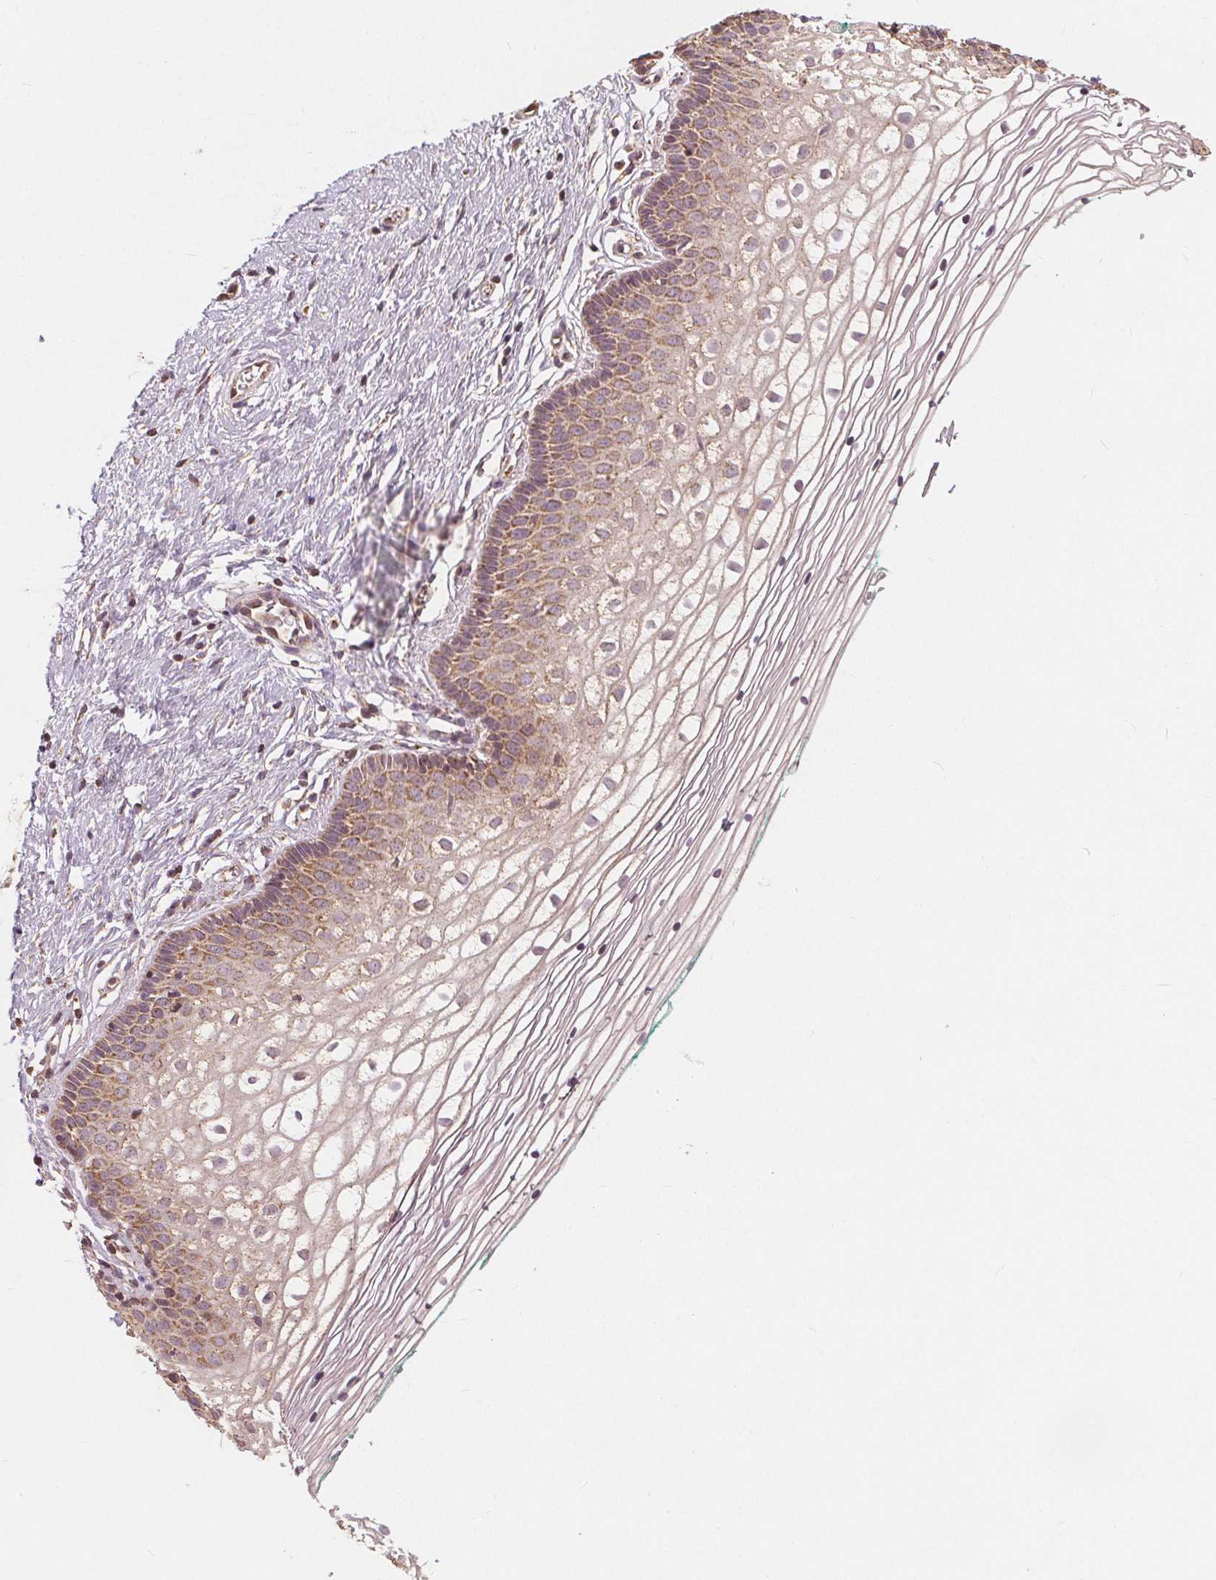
{"staining": {"intensity": "weak", "quantity": "25%-75%", "location": "cytoplasmic/membranous"}, "tissue": "vagina", "cell_type": "Squamous epithelial cells", "image_type": "normal", "snomed": [{"axis": "morphology", "description": "Normal tissue, NOS"}, {"axis": "topography", "description": "Vagina"}], "caption": "Immunohistochemical staining of benign human vagina demonstrates low levels of weak cytoplasmic/membranous positivity in about 25%-75% of squamous epithelial cells.", "gene": "PEX26", "patient": {"sex": "female", "age": 36}}